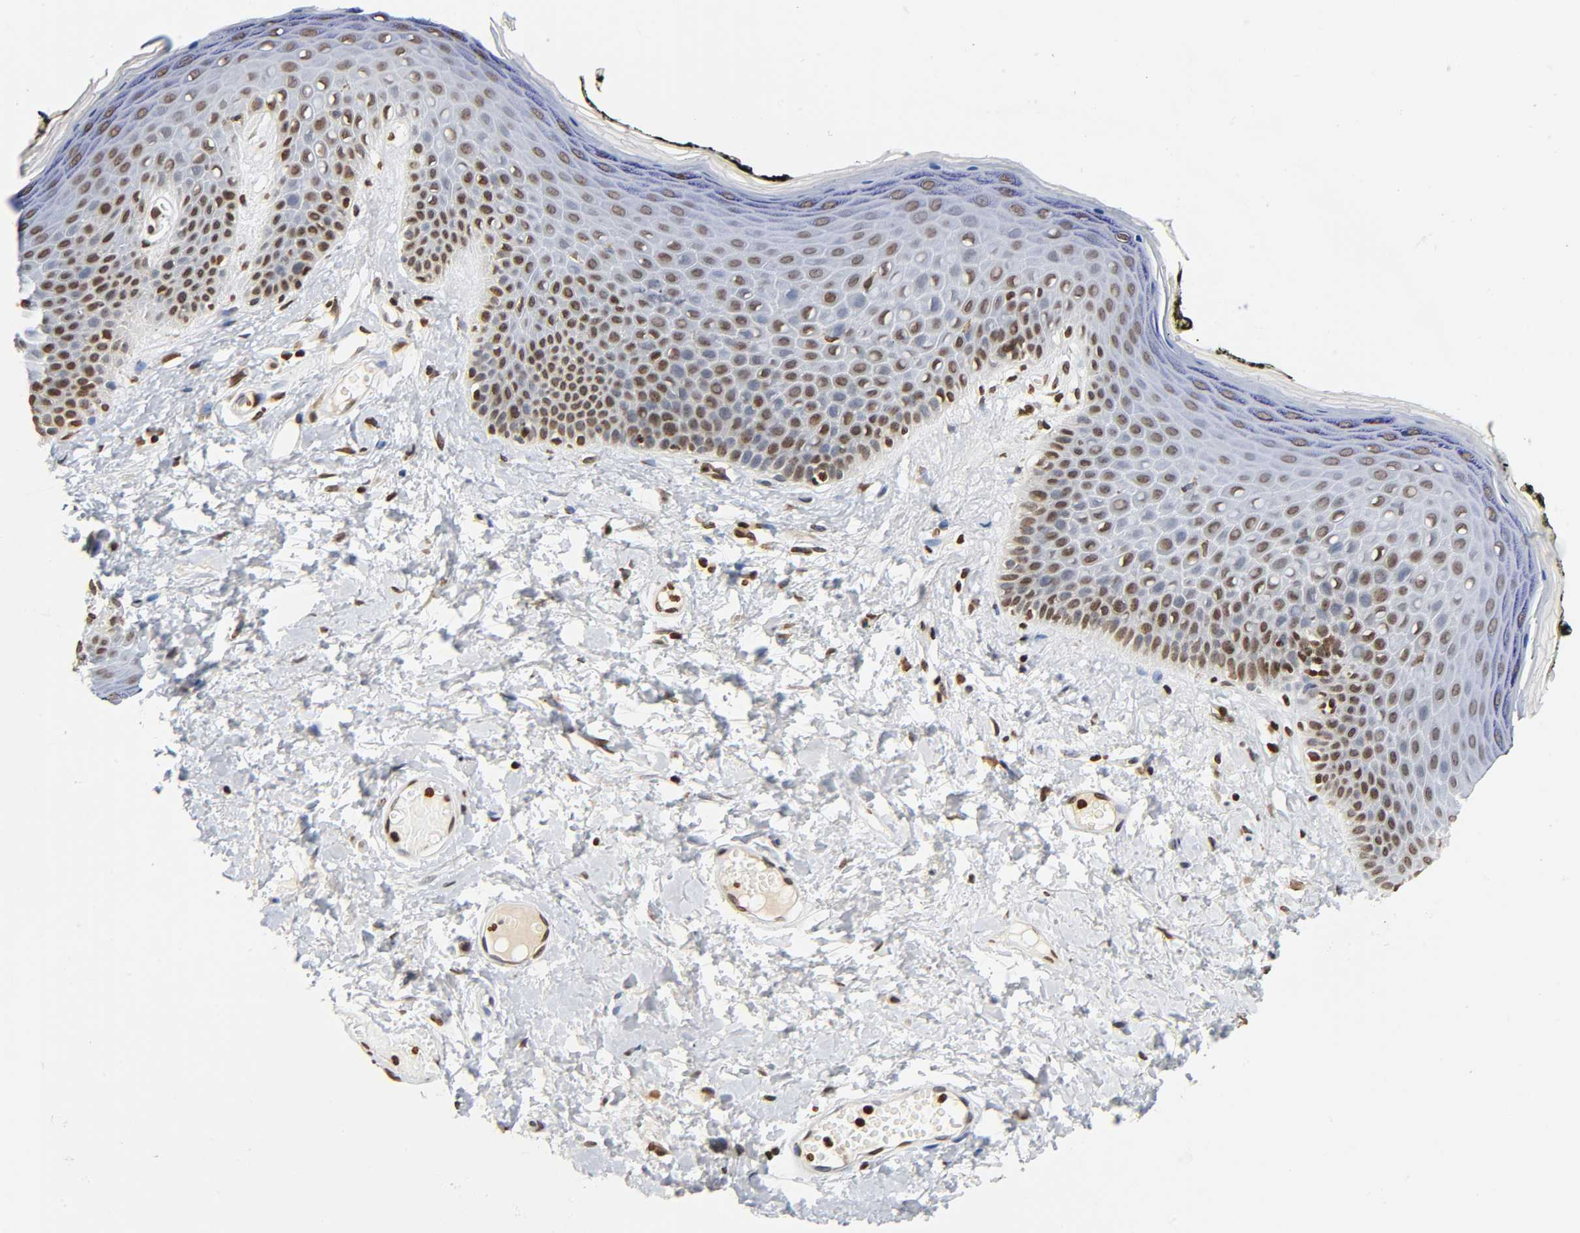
{"staining": {"intensity": "moderate", "quantity": ">75%", "location": "nuclear"}, "tissue": "skin", "cell_type": "Epidermal cells", "image_type": "normal", "snomed": [{"axis": "morphology", "description": "Normal tissue, NOS"}, {"axis": "morphology", "description": "Inflammation, NOS"}, {"axis": "topography", "description": "Vulva"}], "caption": "Epidermal cells exhibit medium levels of moderate nuclear expression in about >75% of cells in normal human skin.", "gene": "HOXA6", "patient": {"sex": "female", "age": 84}}